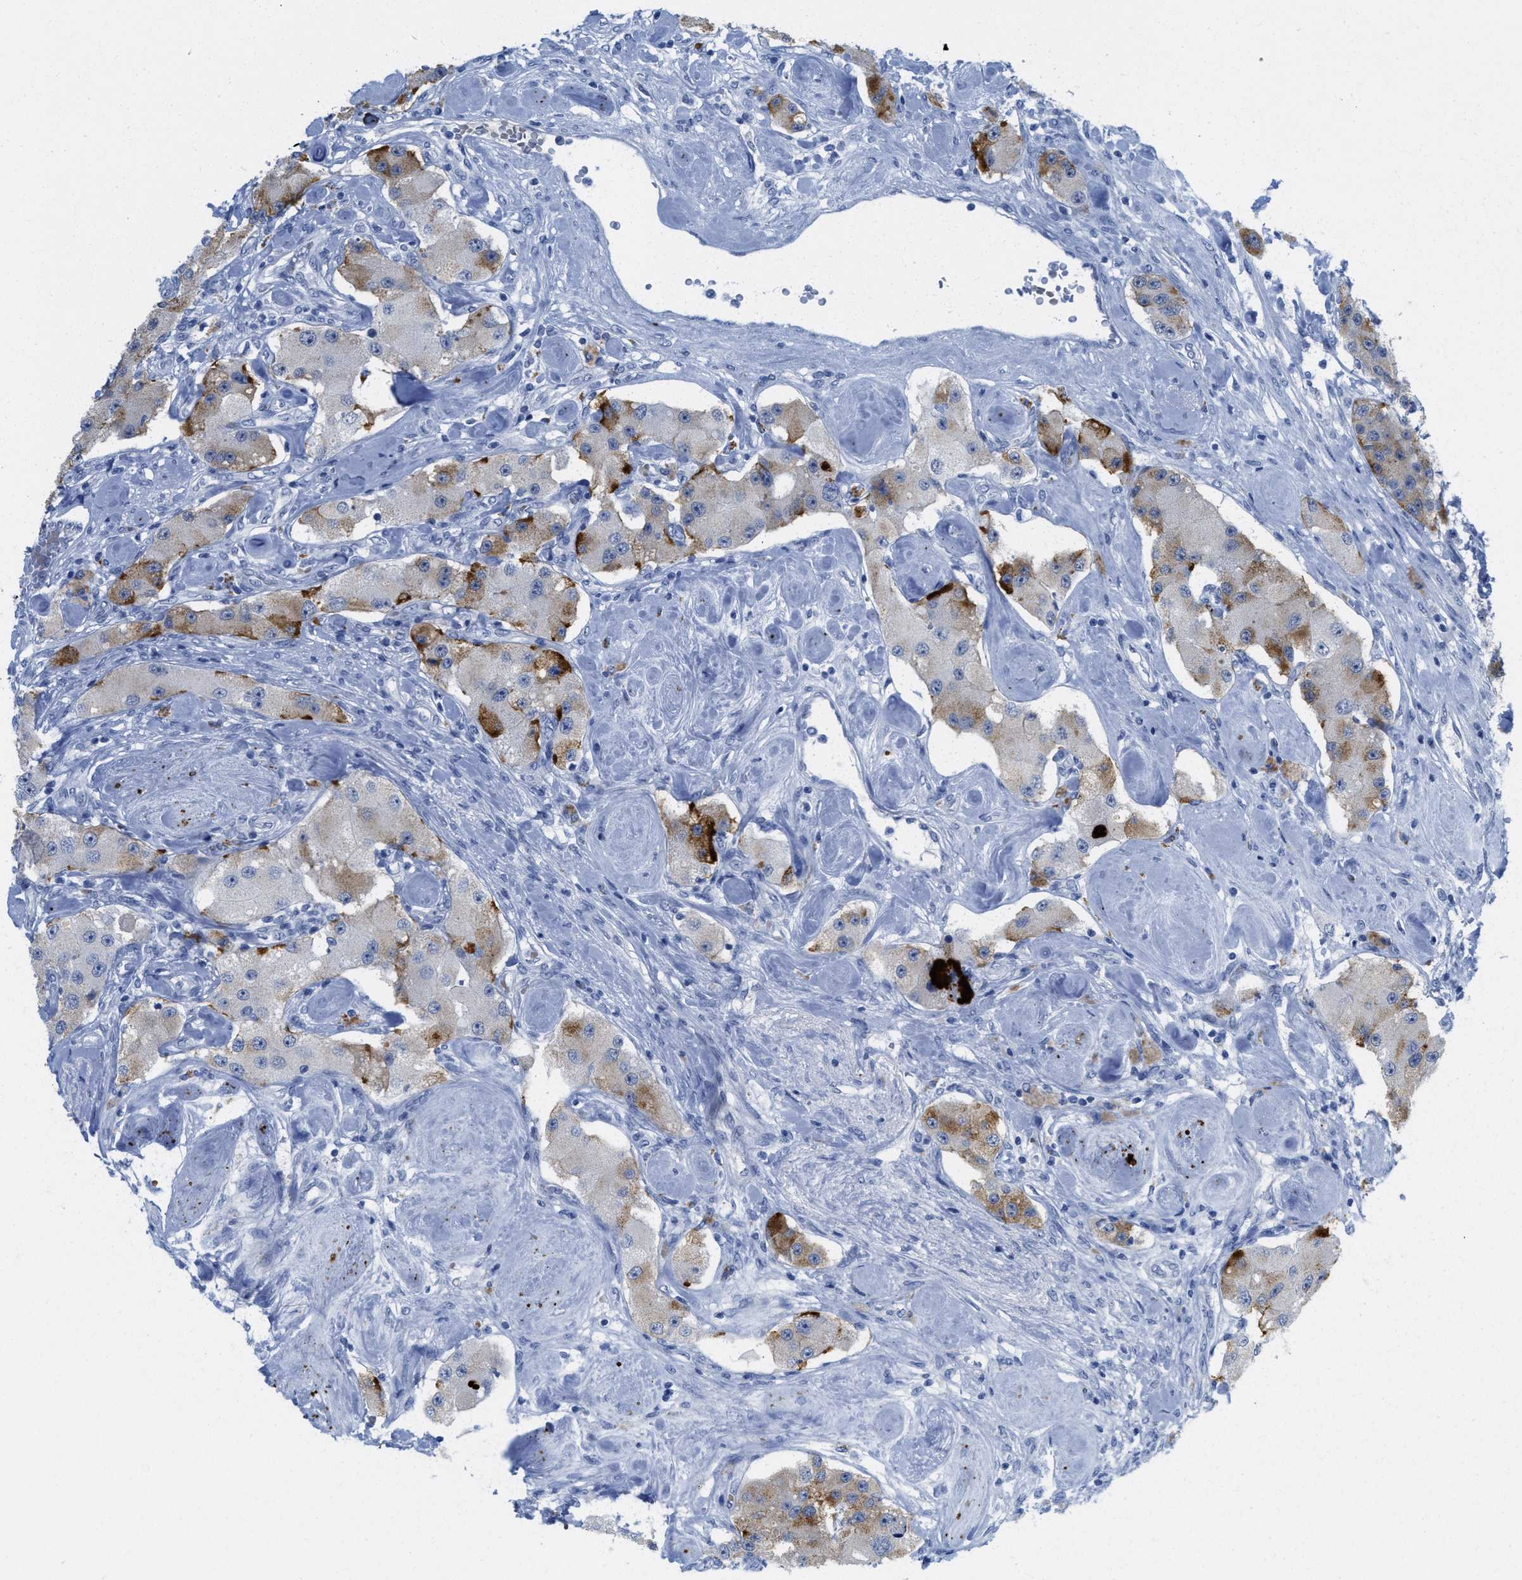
{"staining": {"intensity": "strong", "quantity": "<25%", "location": "cytoplasmic/membranous"}, "tissue": "carcinoid", "cell_type": "Tumor cells", "image_type": "cancer", "snomed": [{"axis": "morphology", "description": "Carcinoid, malignant, NOS"}, {"axis": "topography", "description": "Pancreas"}], "caption": "A brown stain labels strong cytoplasmic/membranous expression of a protein in carcinoid tumor cells.", "gene": "WDR4", "patient": {"sex": "male", "age": 41}}